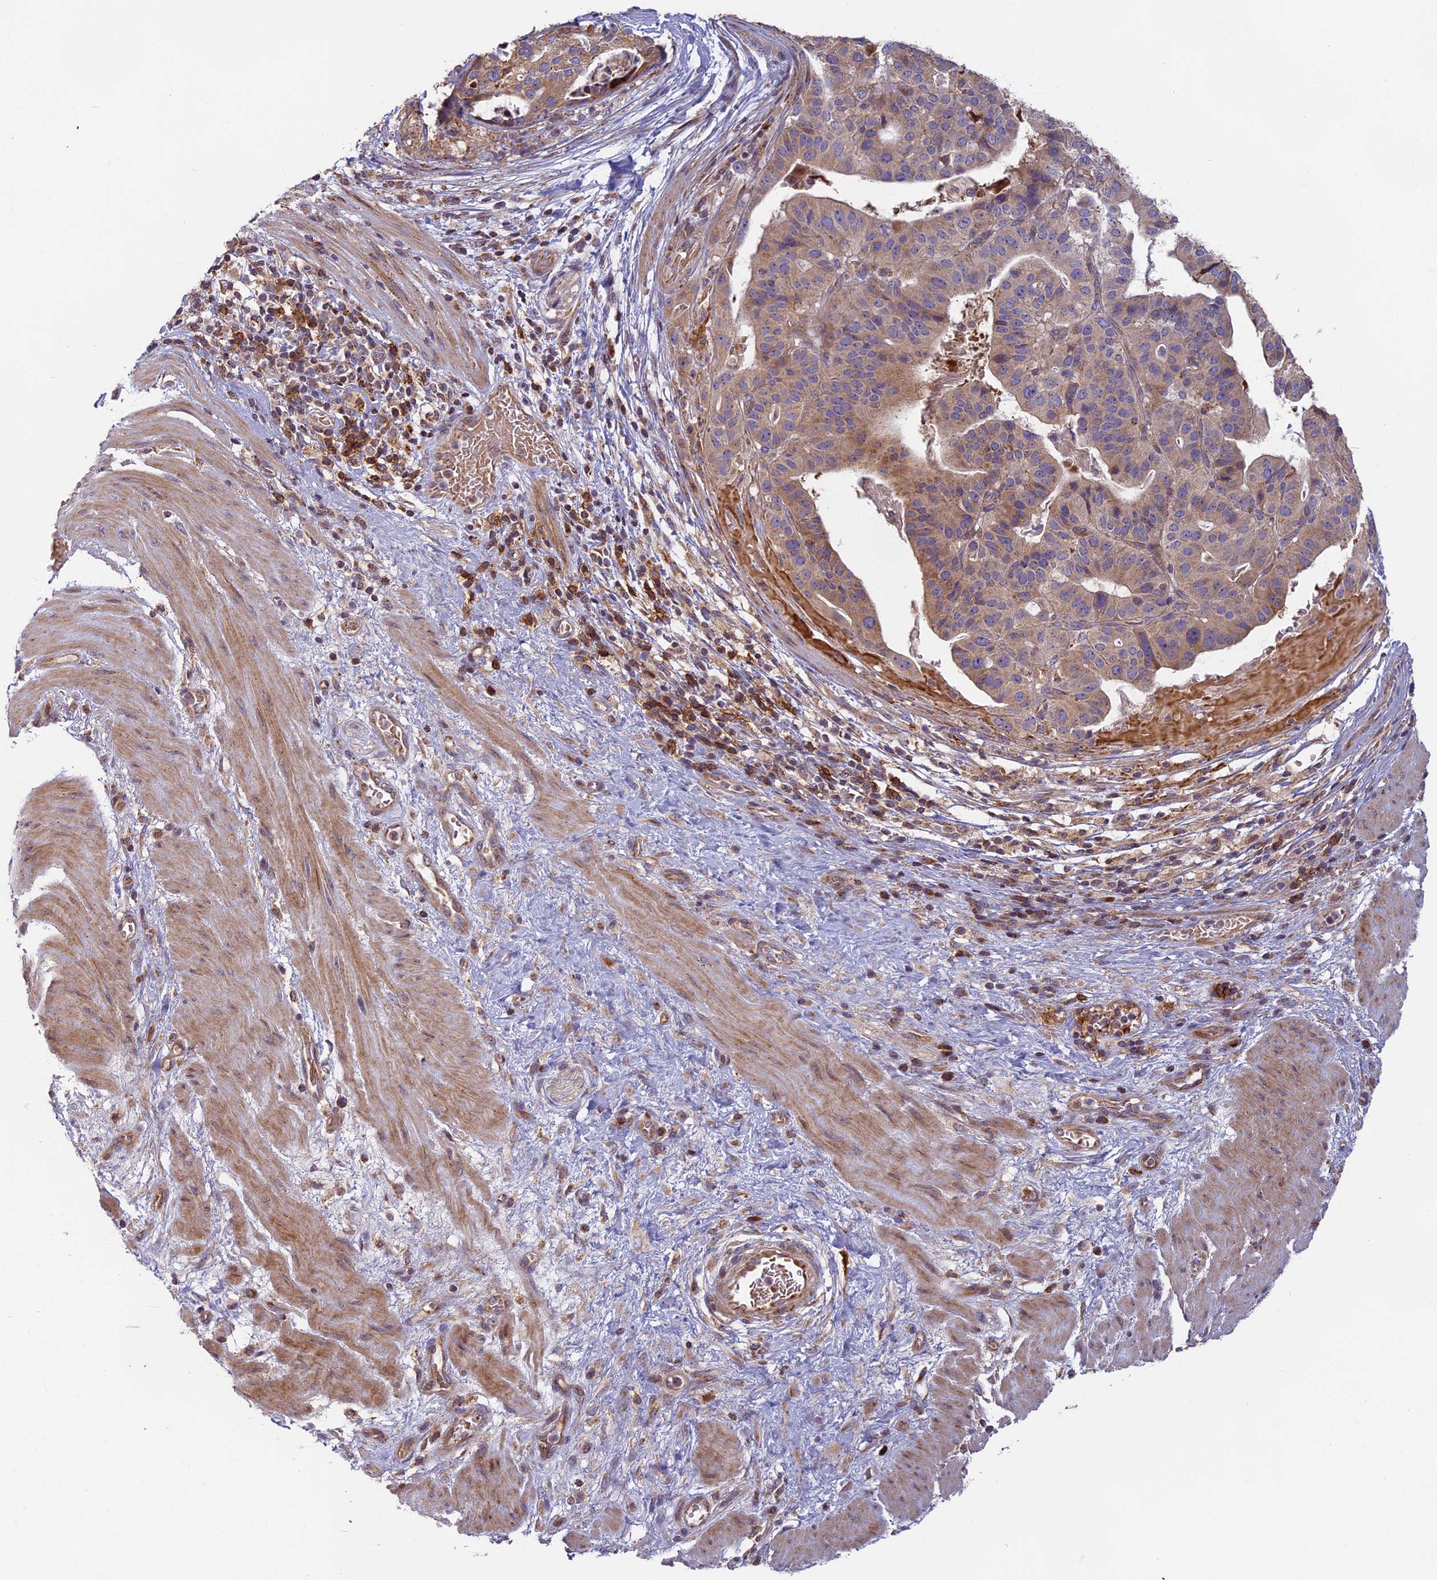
{"staining": {"intensity": "weak", "quantity": ">75%", "location": "cytoplasmic/membranous"}, "tissue": "stomach cancer", "cell_type": "Tumor cells", "image_type": "cancer", "snomed": [{"axis": "morphology", "description": "Adenocarcinoma, NOS"}, {"axis": "topography", "description": "Stomach"}], "caption": "Stomach cancer (adenocarcinoma) was stained to show a protein in brown. There is low levels of weak cytoplasmic/membranous staining in about >75% of tumor cells.", "gene": "EDAR", "patient": {"sex": "male", "age": 48}}